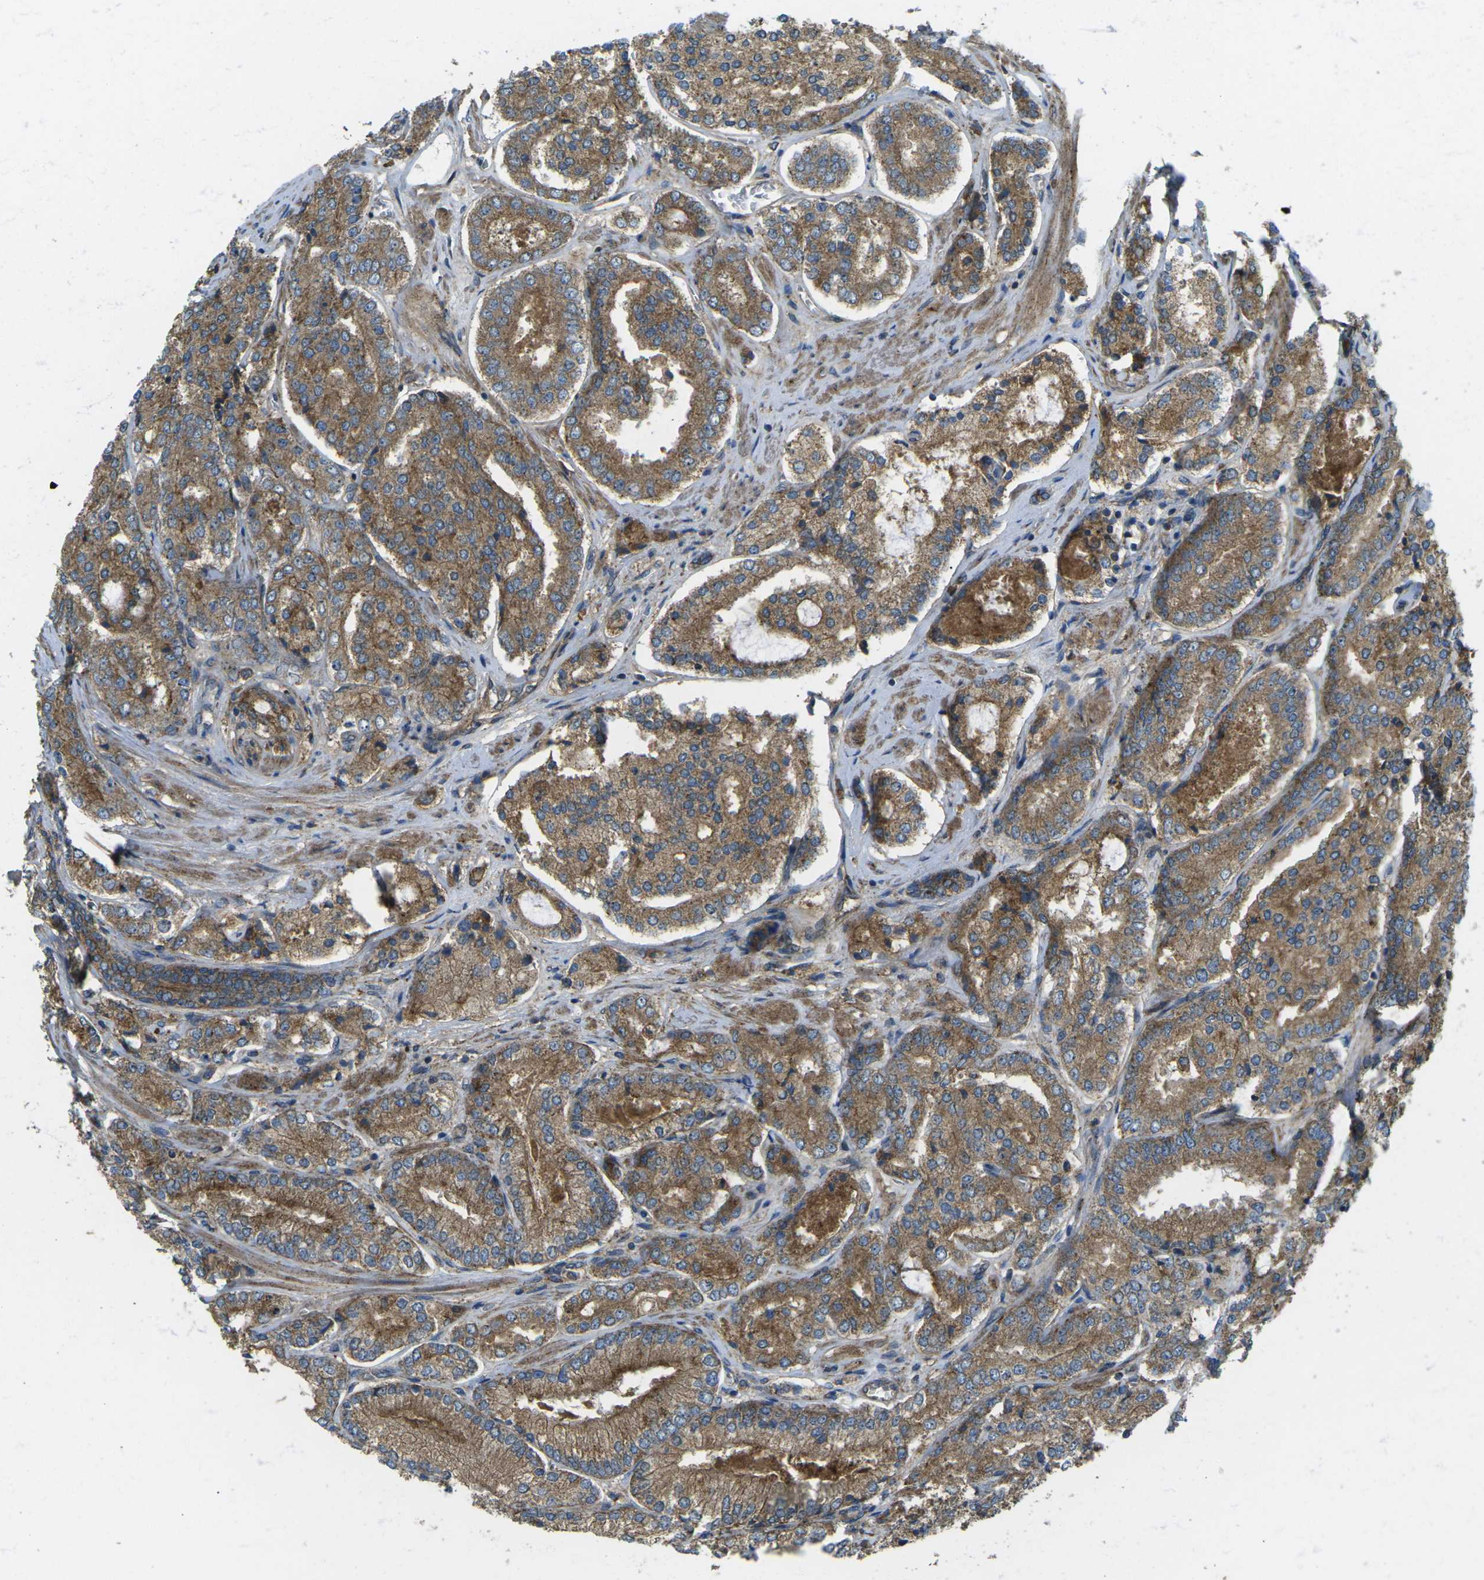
{"staining": {"intensity": "moderate", "quantity": ">75%", "location": "cytoplasmic/membranous"}, "tissue": "prostate cancer", "cell_type": "Tumor cells", "image_type": "cancer", "snomed": [{"axis": "morphology", "description": "Adenocarcinoma, High grade"}, {"axis": "topography", "description": "Prostate"}], "caption": "An immunohistochemistry (IHC) image of tumor tissue is shown. Protein staining in brown shows moderate cytoplasmic/membranous positivity in high-grade adenocarcinoma (prostate) within tumor cells. (IHC, brightfield microscopy, high magnification).", "gene": "CHMP3", "patient": {"sex": "male", "age": 65}}